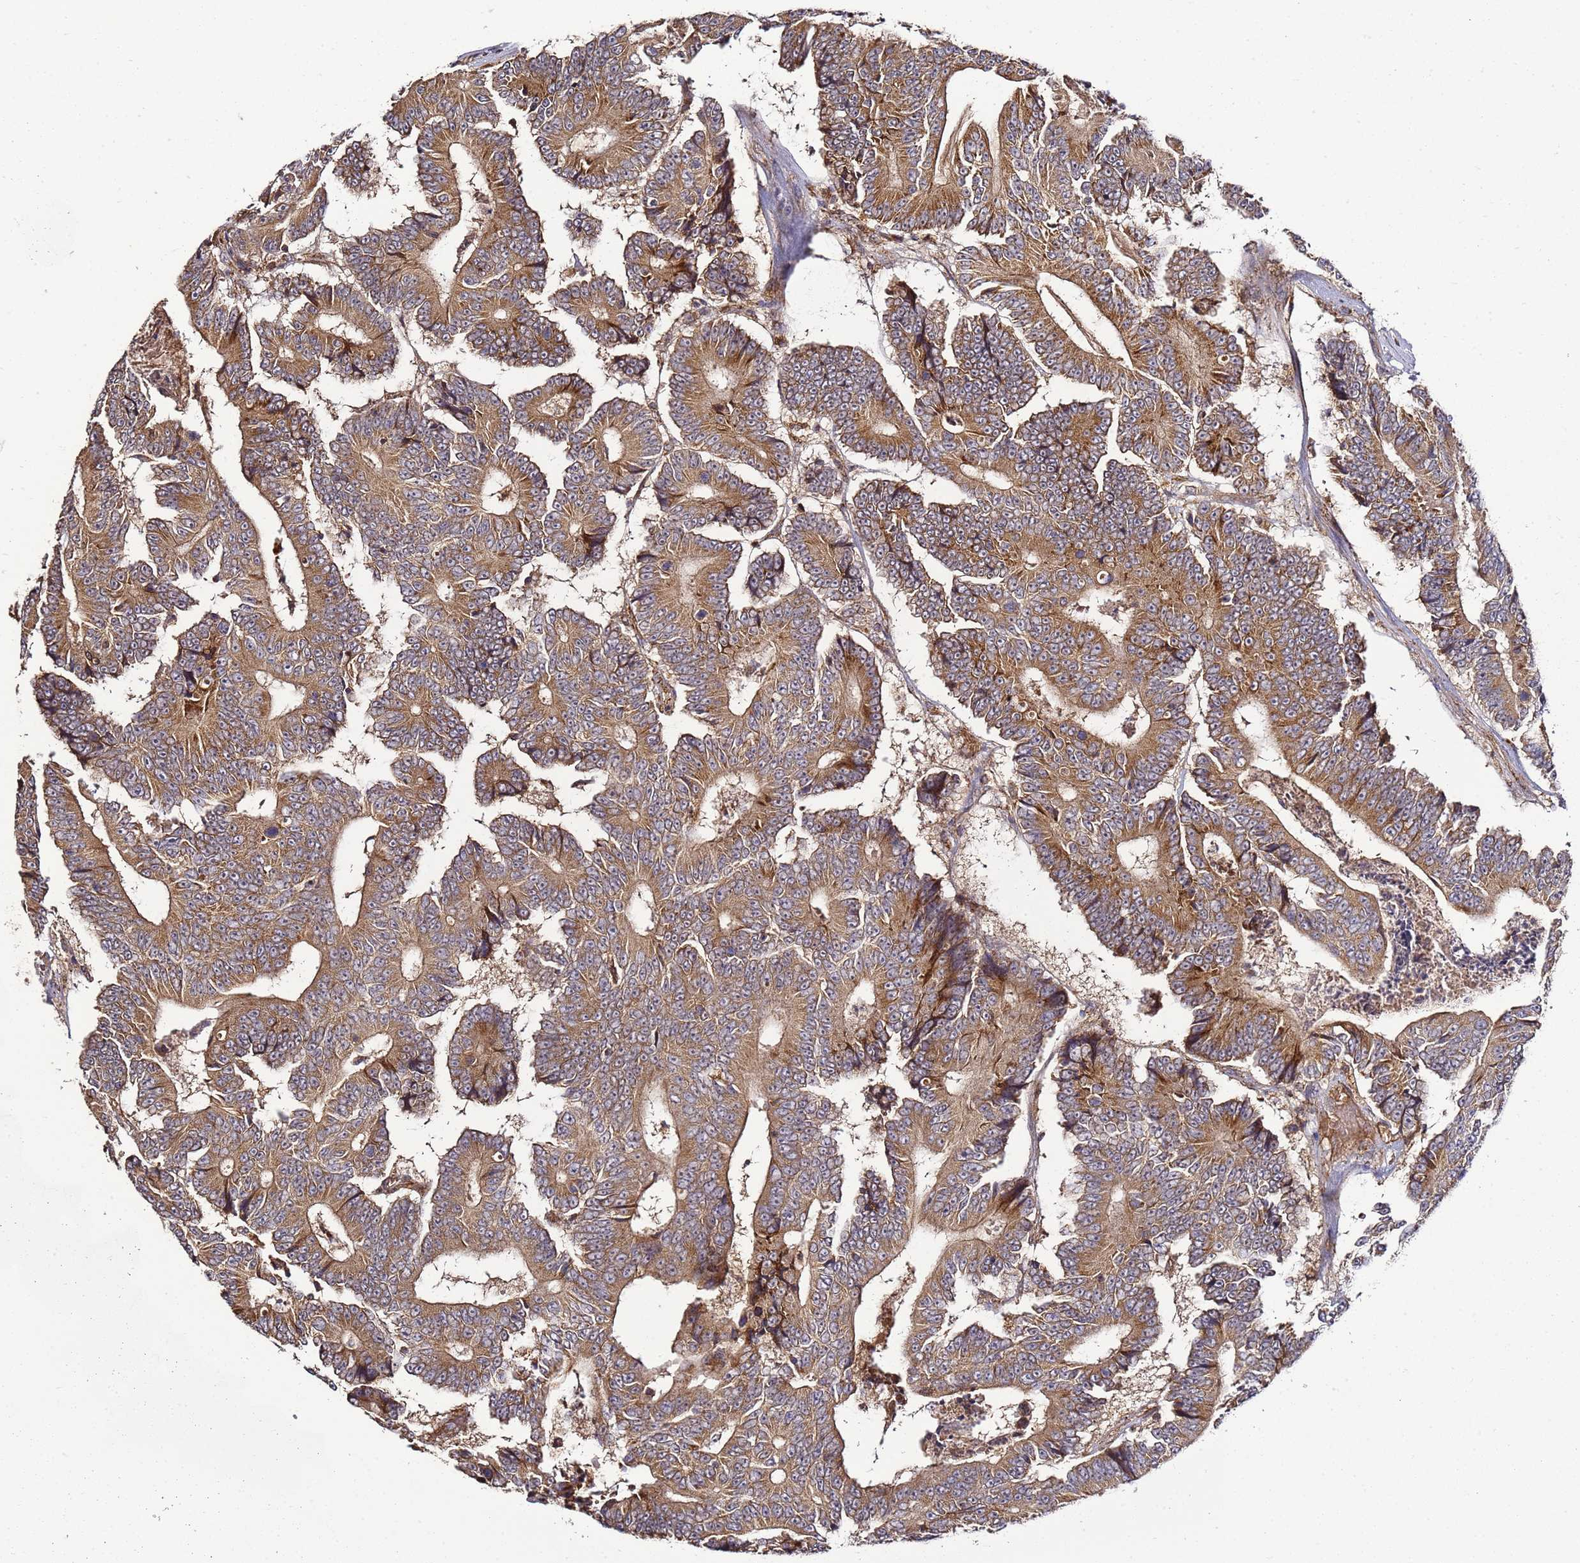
{"staining": {"intensity": "moderate", "quantity": ">75%", "location": "cytoplasmic/membranous"}, "tissue": "colorectal cancer", "cell_type": "Tumor cells", "image_type": "cancer", "snomed": [{"axis": "morphology", "description": "Adenocarcinoma, NOS"}, {"axis": "topography", "description": "Colon"}], "caption": "Immunohistochemical staining of human adenocarcinoma (colorectal) reveals moderate cytoplasmic/membranous protein expression in about >75% of tumor cells. (Brightfield microscopy of DAB IHC at high magnification).", "gene": "TM2D2", "patient": {"sex": "male", "age": 83}}